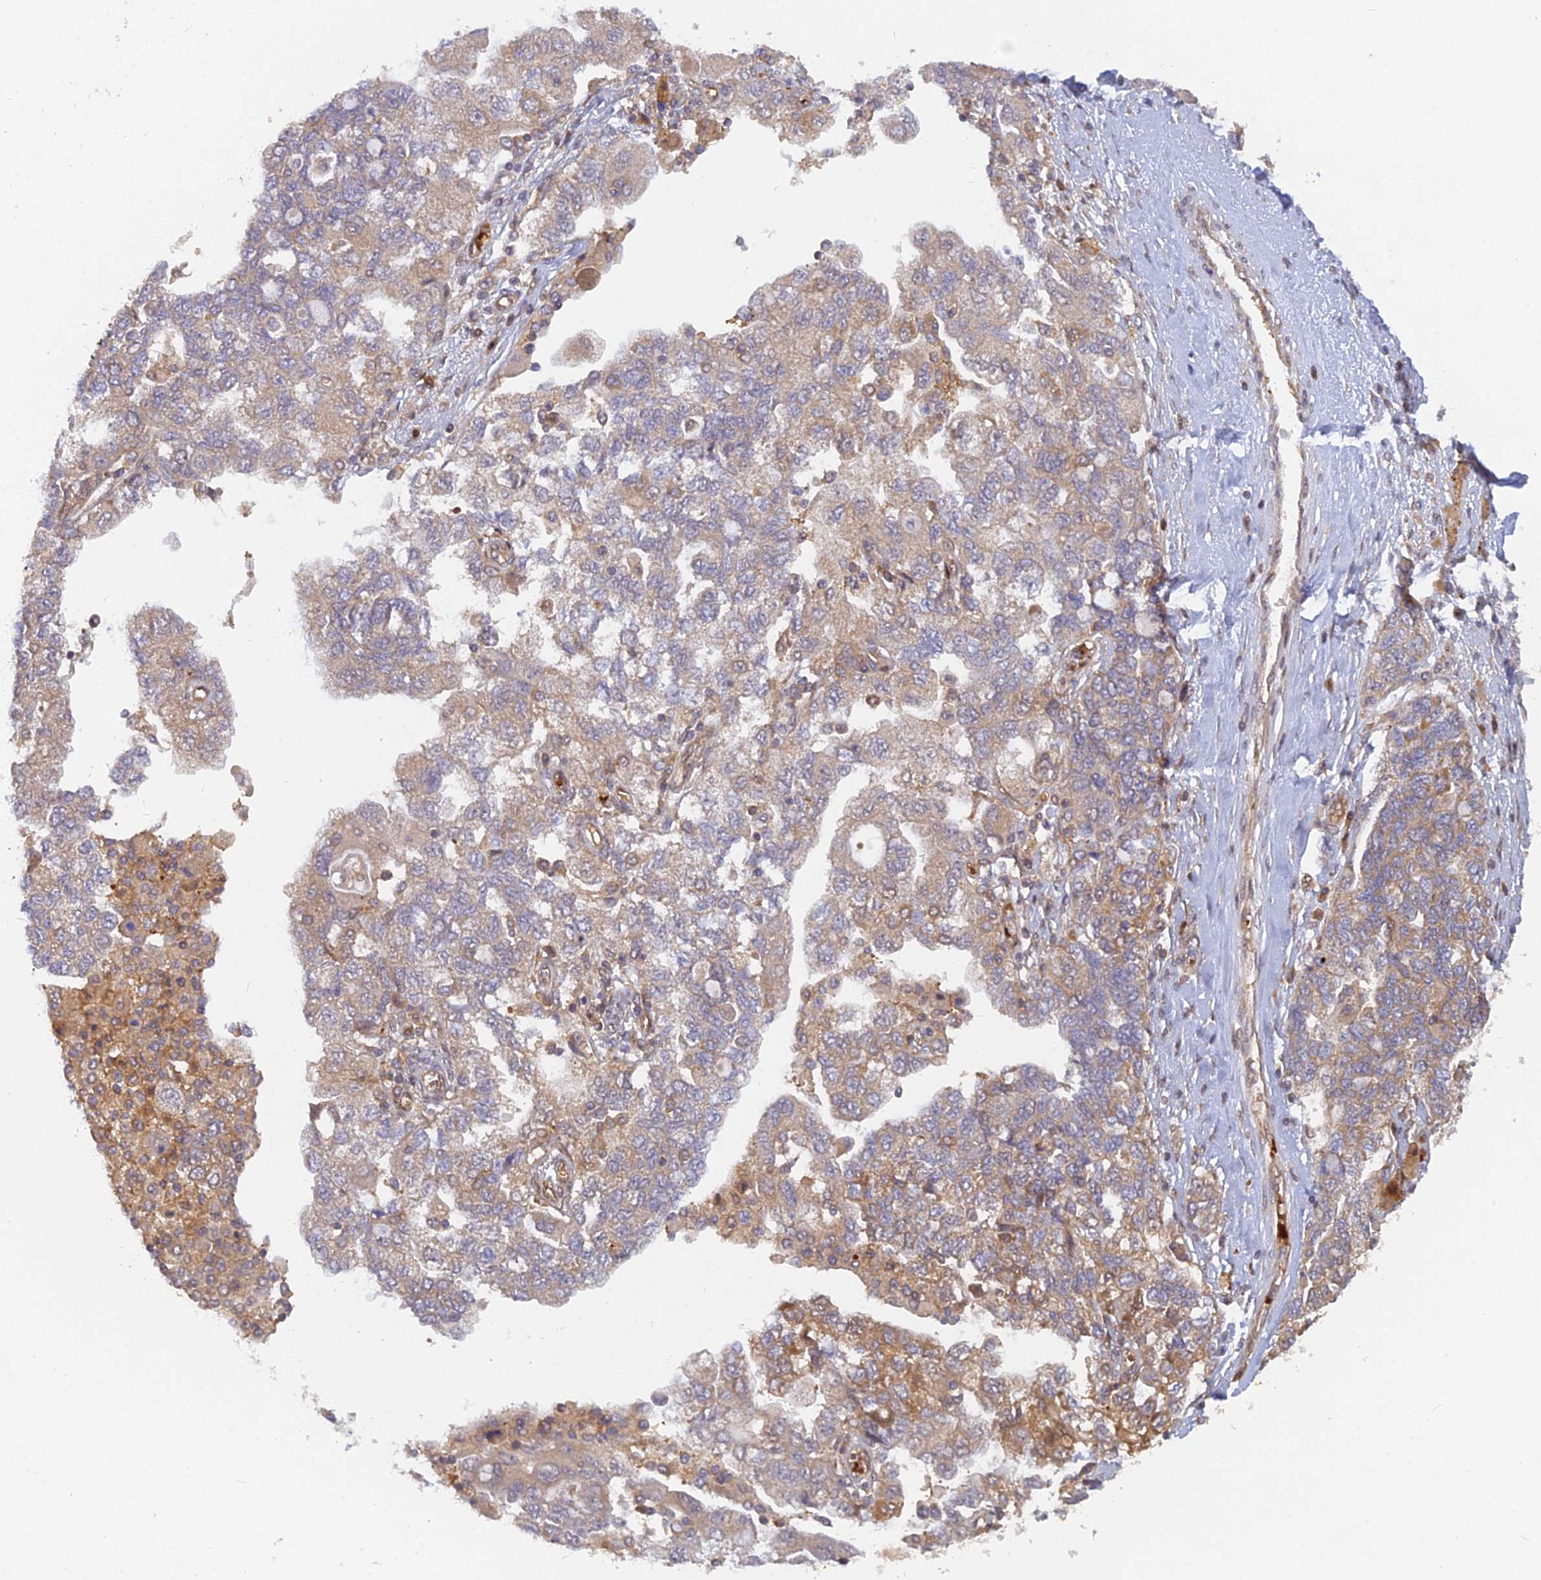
{"staining": {"intensity": "moderate", "quantity": "25%-75%", "location": "cytoplasmic/membranous"}, "tissue": "ovarian cancer", "cell_type": "Tumor cells", "image_type": "cancer", "snomed": [{"axis": "morphology", "description": "Carcinoma, NOS"}, {"axis": "morphology", "description": "Cystadenocarcinoma, serous, NOS"}, {"axis": "topography", "description": "Ovary"}], "caption": "High-power microscopy captured an IHC histopathology image of ovarian cancer (serous cystadenocarcinoma), revealing moderate cytoplasmic/membranous positivity in about 25%-75% of tumor cells.", "gene": "ARL2BP", "patient": {"sex": "female", "age": 69}}